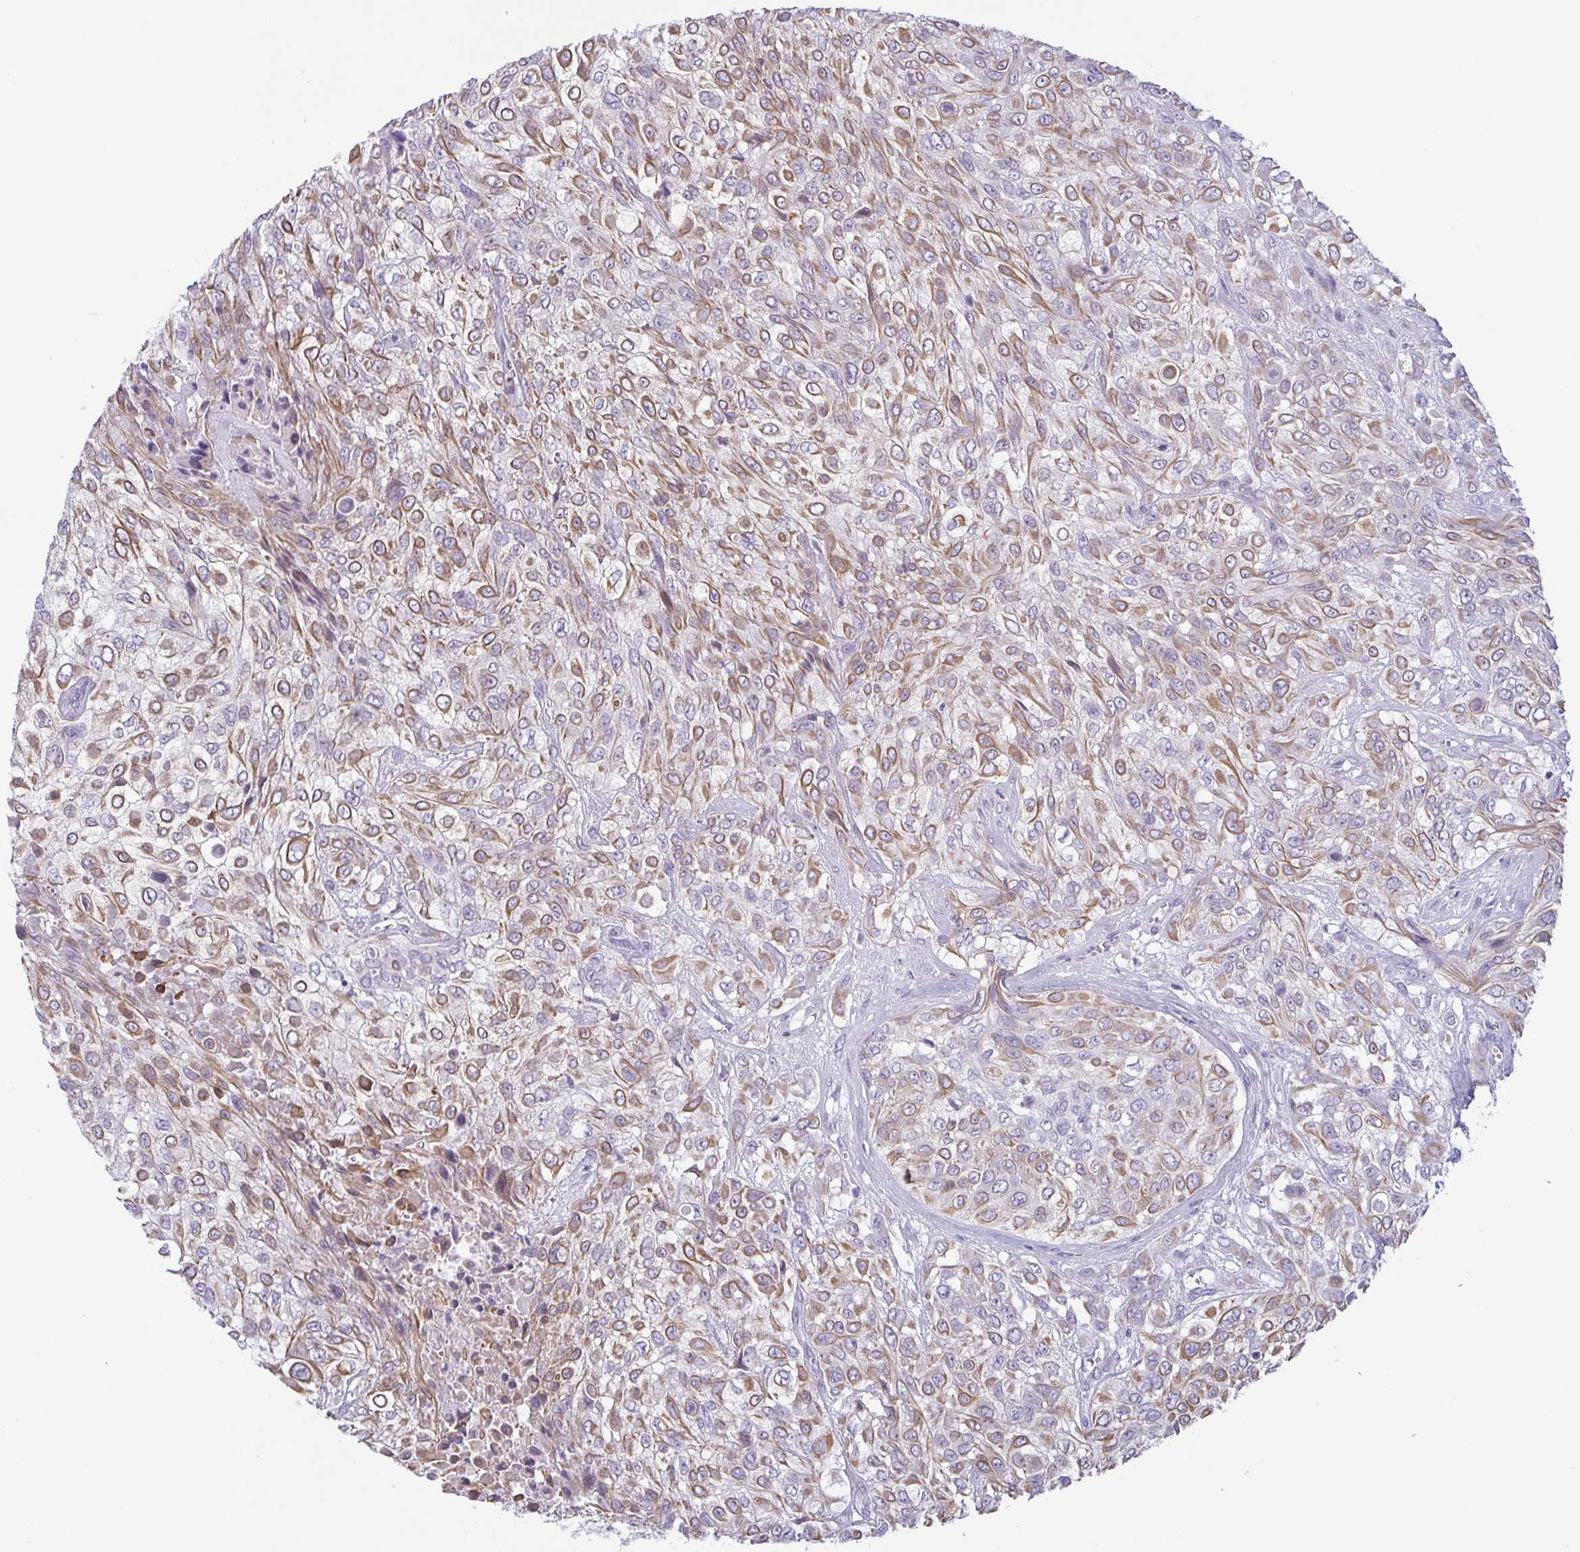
{"staining": {"intensity": "moderate", "quantity": ">75%", "location": "cytoplasmic/membranous"}, "tissue": "urothelial cancer", "cell_type": "Tumor cells", "image_type": "cancer", "snomed": [{"axis": "morphology", "description": "Urothelial carcinoma, High grade"}, {"axis": "topography", "description": "Urinary bladder"}], "caption": "DAB (3,3'-diaminobenzidine) immunohistochemical staining of urothelial cancer exhibits moderate cytoplasmic/membranous protein positivity in about >75% of tumor cells. (Brightfield microscopy of DAB IHC at high magnification).", "gene": "KRT78", "patient": {"sex": "male", "age": 57}}